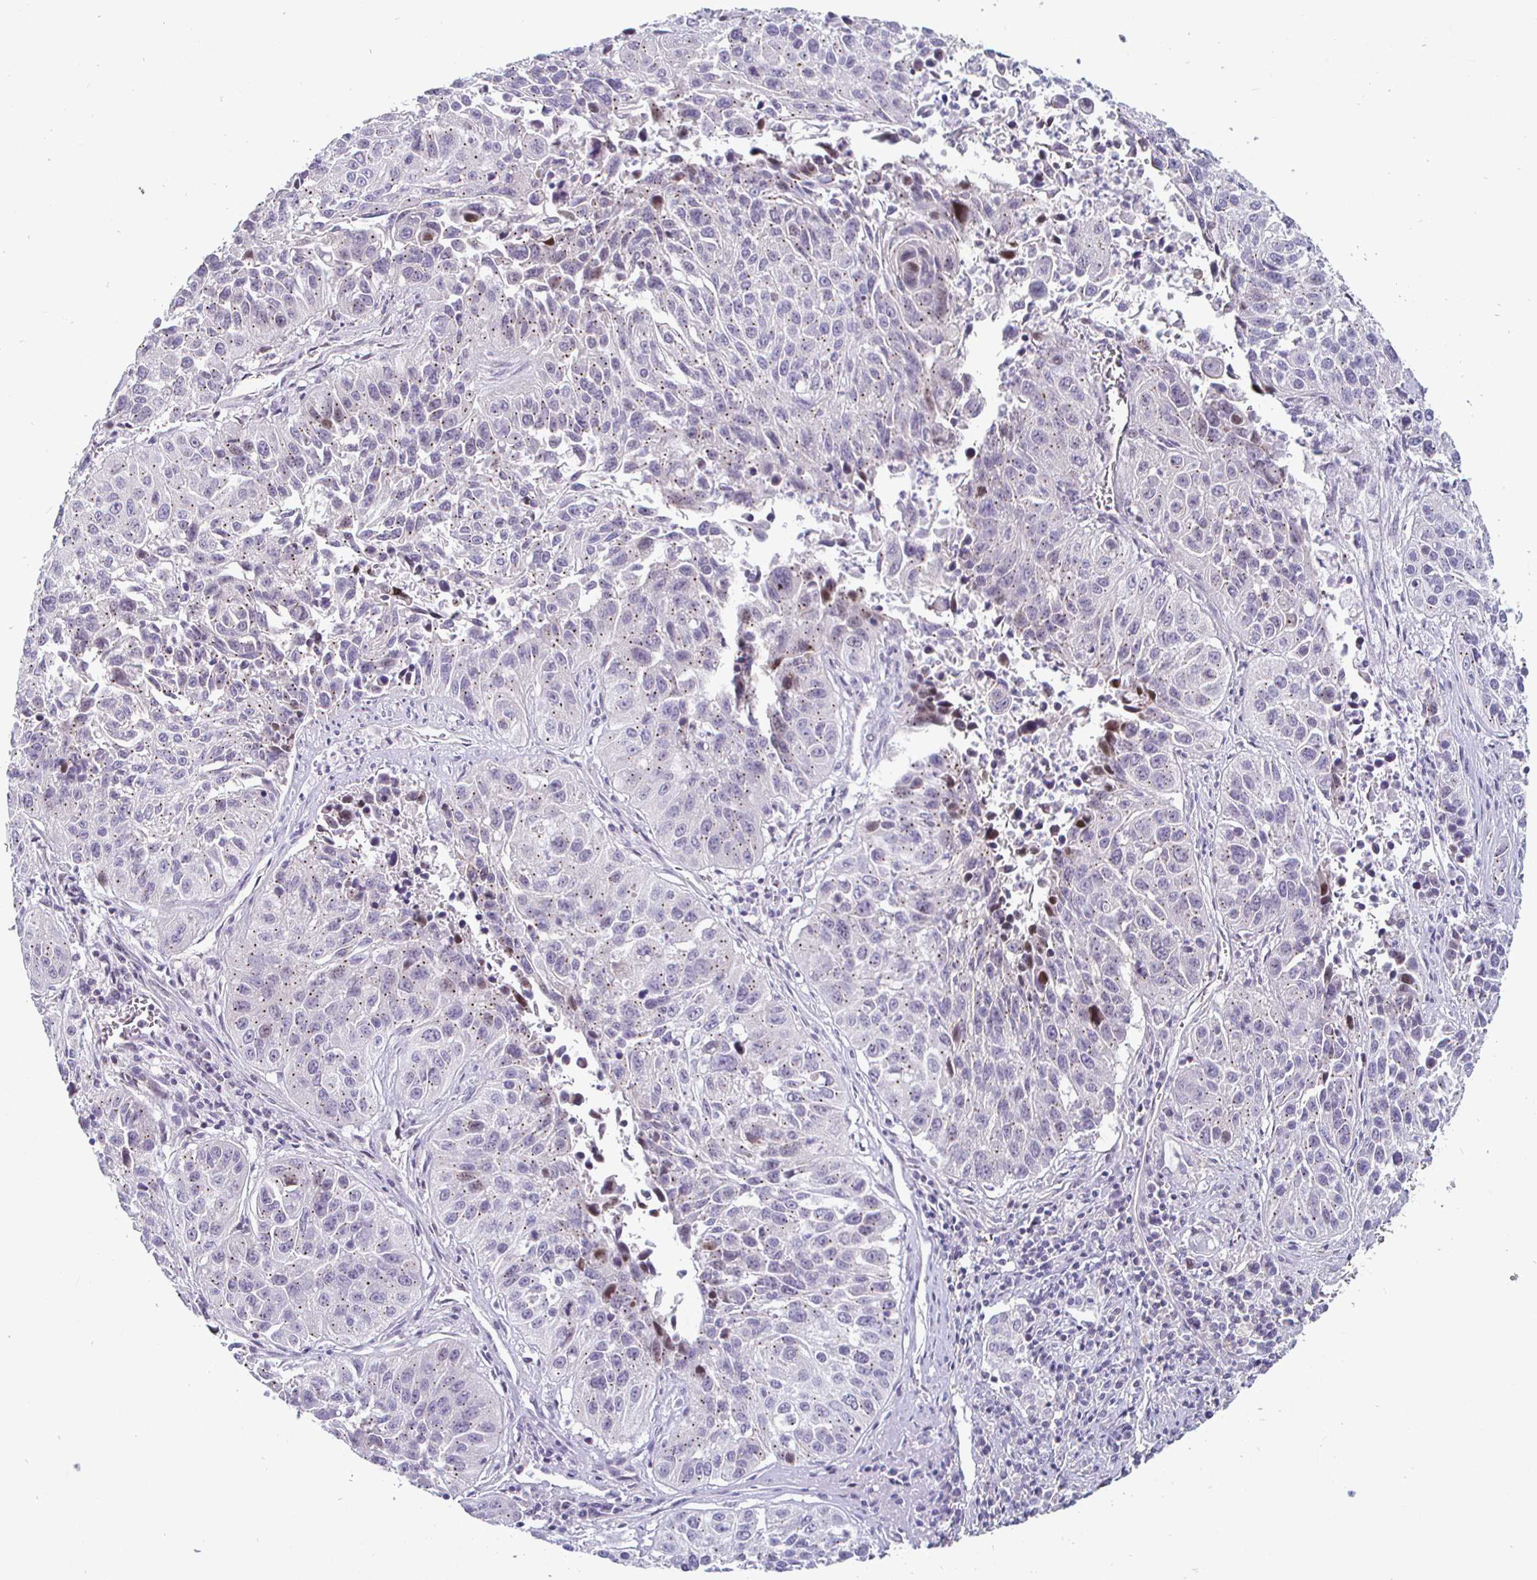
{"staining": {"intensity": "moderate", "quantity": "<25%", "location": "nuclear"}, "tissue": "lung cancer", "cell_type": "Tumor cells", "image_type": "cancer", "snomed": [{"axis": "morphology", "description": "Squamous cell carcinoma, NOS"}, {"axis": "topography", "description": "Lung"}], "caption": "The image shows a brown stain indicating the presence of a protein in the nuclear of tumor cells in lung cancer. (brown staining indicates protein expression, while blue staining denotes nuclei).", "gene": "DMRTB1", "patient": {"sex": "female", "age": 61}}